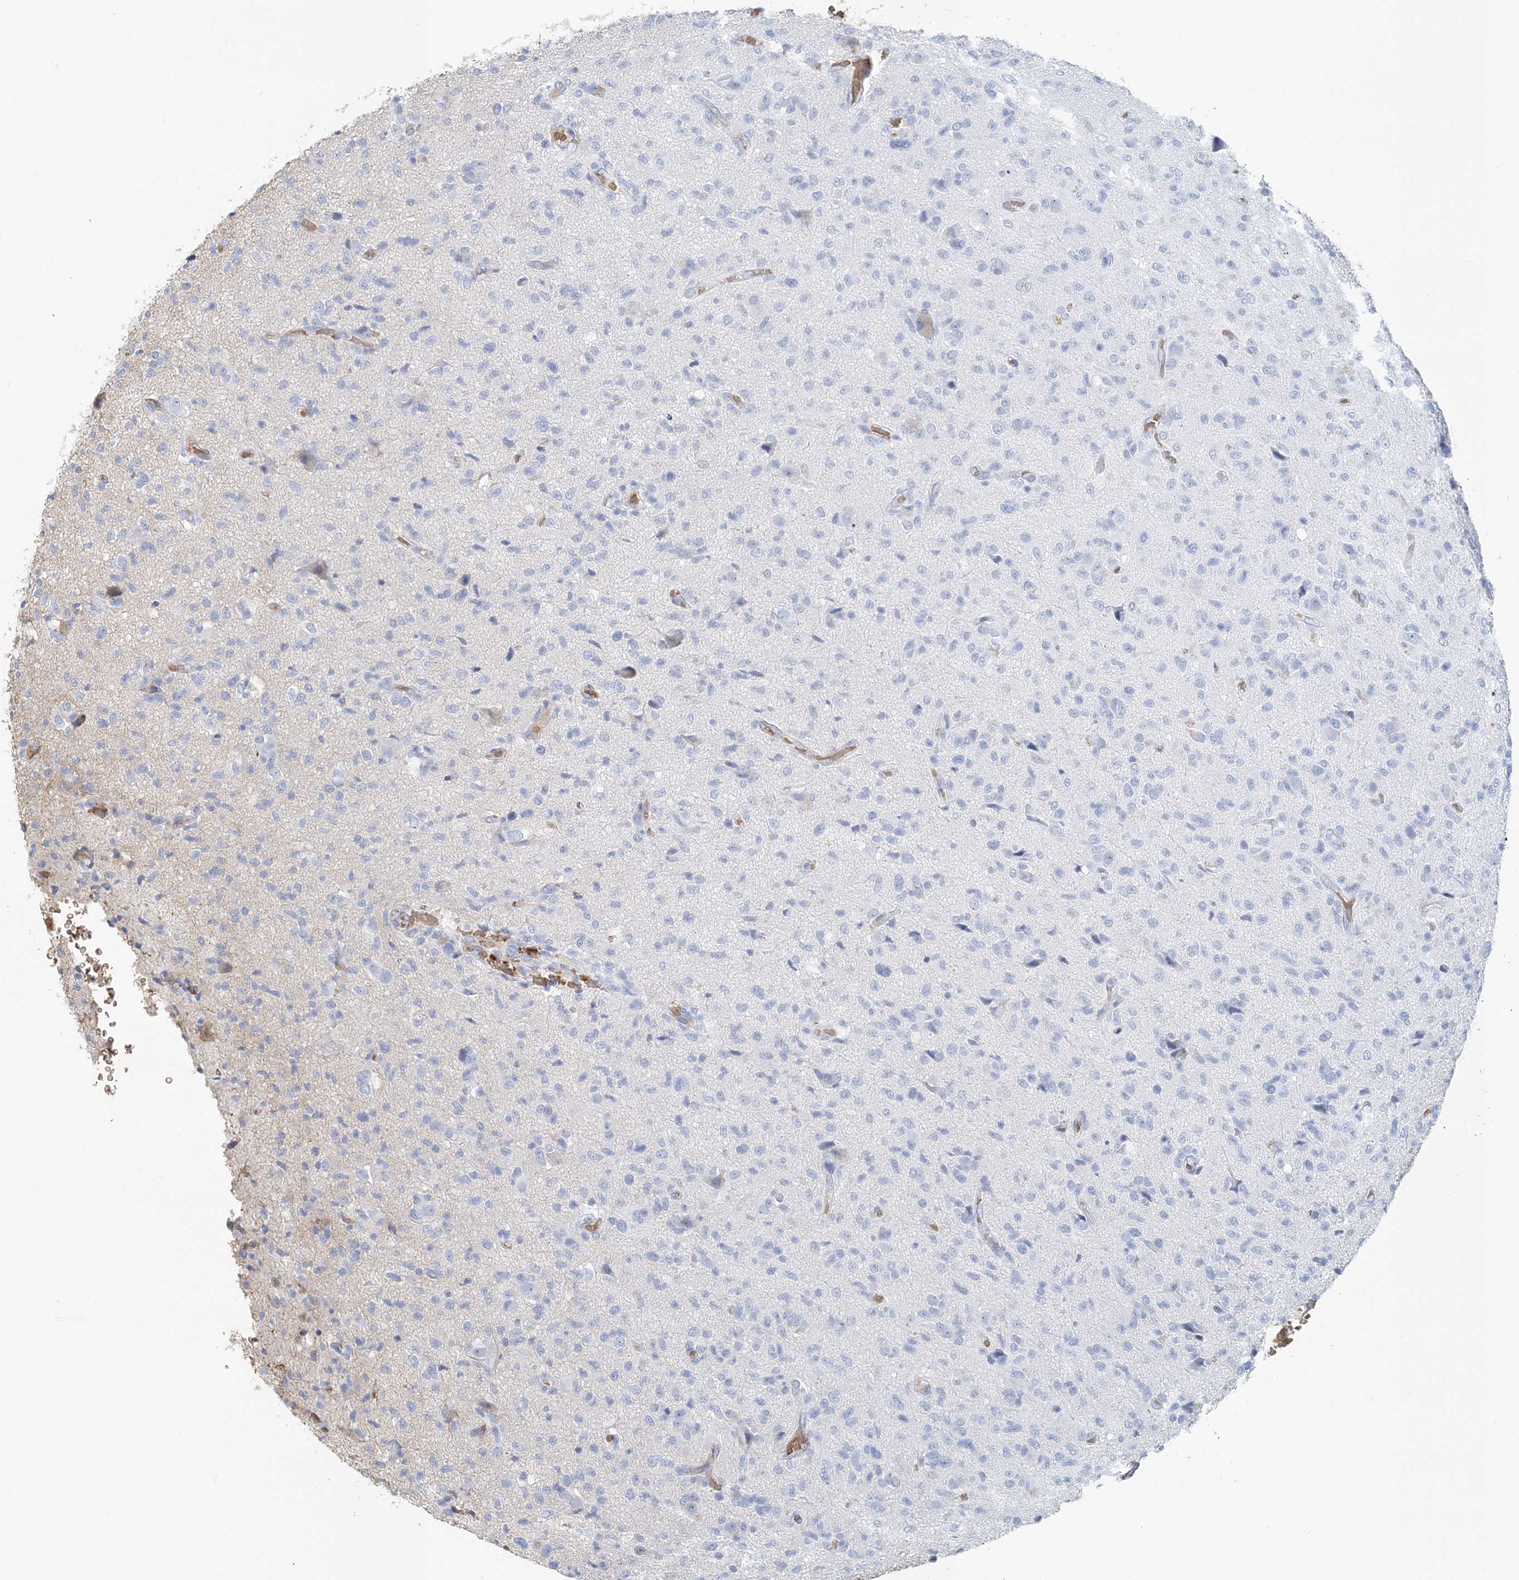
{"staining": {"intensity": "negative", "quantity": "none", "location": "none"}, "tissue": "glioma", "cell_type": "Tumor cells", "image_type": "cancer", "snomed": [{"axis": "morphology", "description": "Glioma, malignant, High grade"}, {"axis": "topography", "description": "Brain"}], "caption": "Histopathology image shows no significant protein staining in tumor cells of glioma.", "gene": "HBD", "patient": {"sex": "female", "age": 57}}